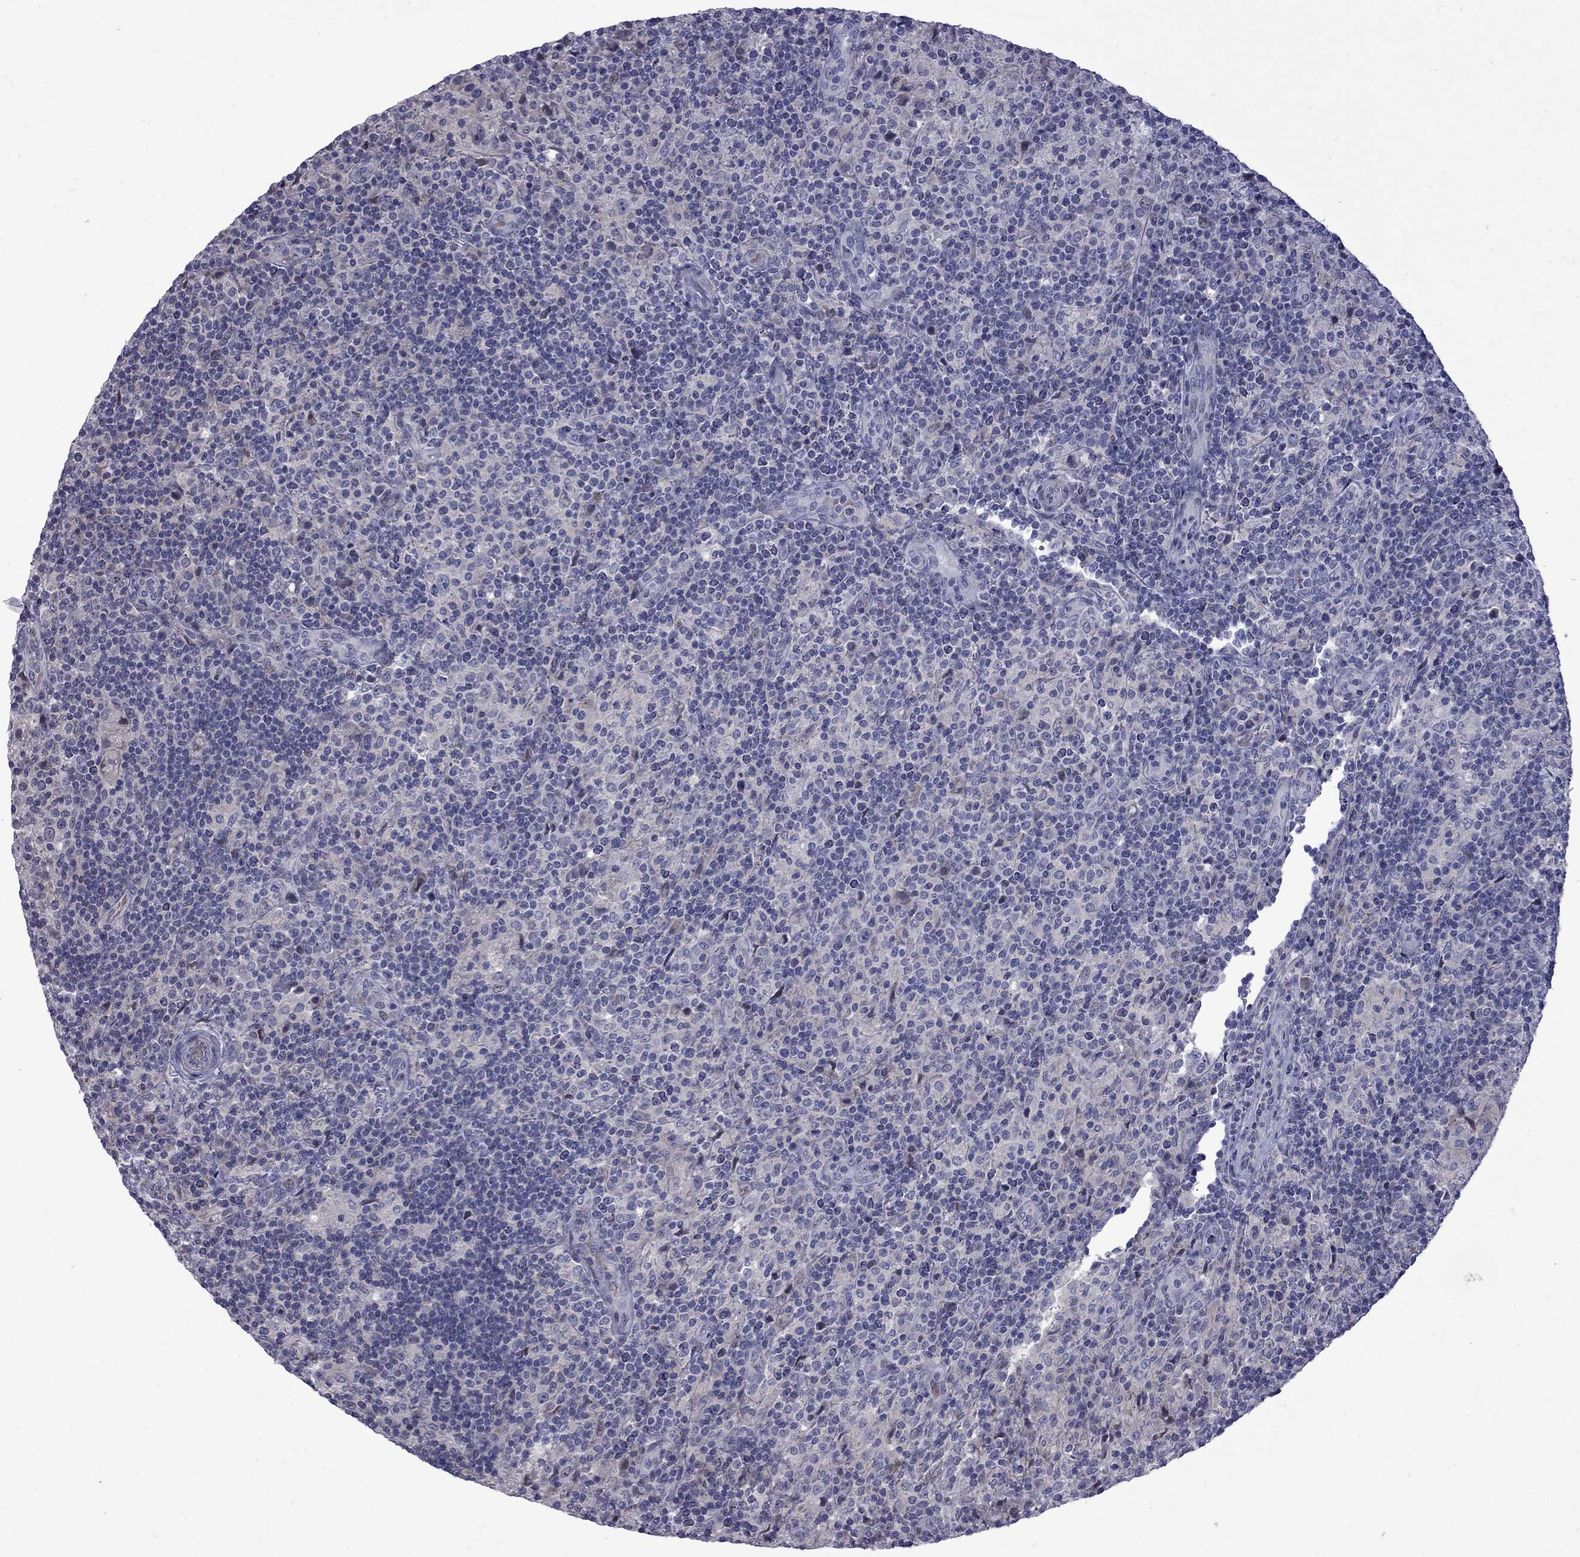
{"staining": {"intensity": "negative", "quantity": "none", "location": "none"}, "tissue": "lymphoma", "cell_type": "Tumor cells", "image_type": "cancer", "snomed": [{"axis": "morphology", "description": "Hodgkin's disease, NOS"}, {"axis": "topography", "description": "Lymph node"}], "caption": "DAB immunohistochemical staining of Hodgkin's disease demonstrates no significant expression in tumor cells.", "gene": "NRARP", "patient": {"sex": "male", "age": 70}}